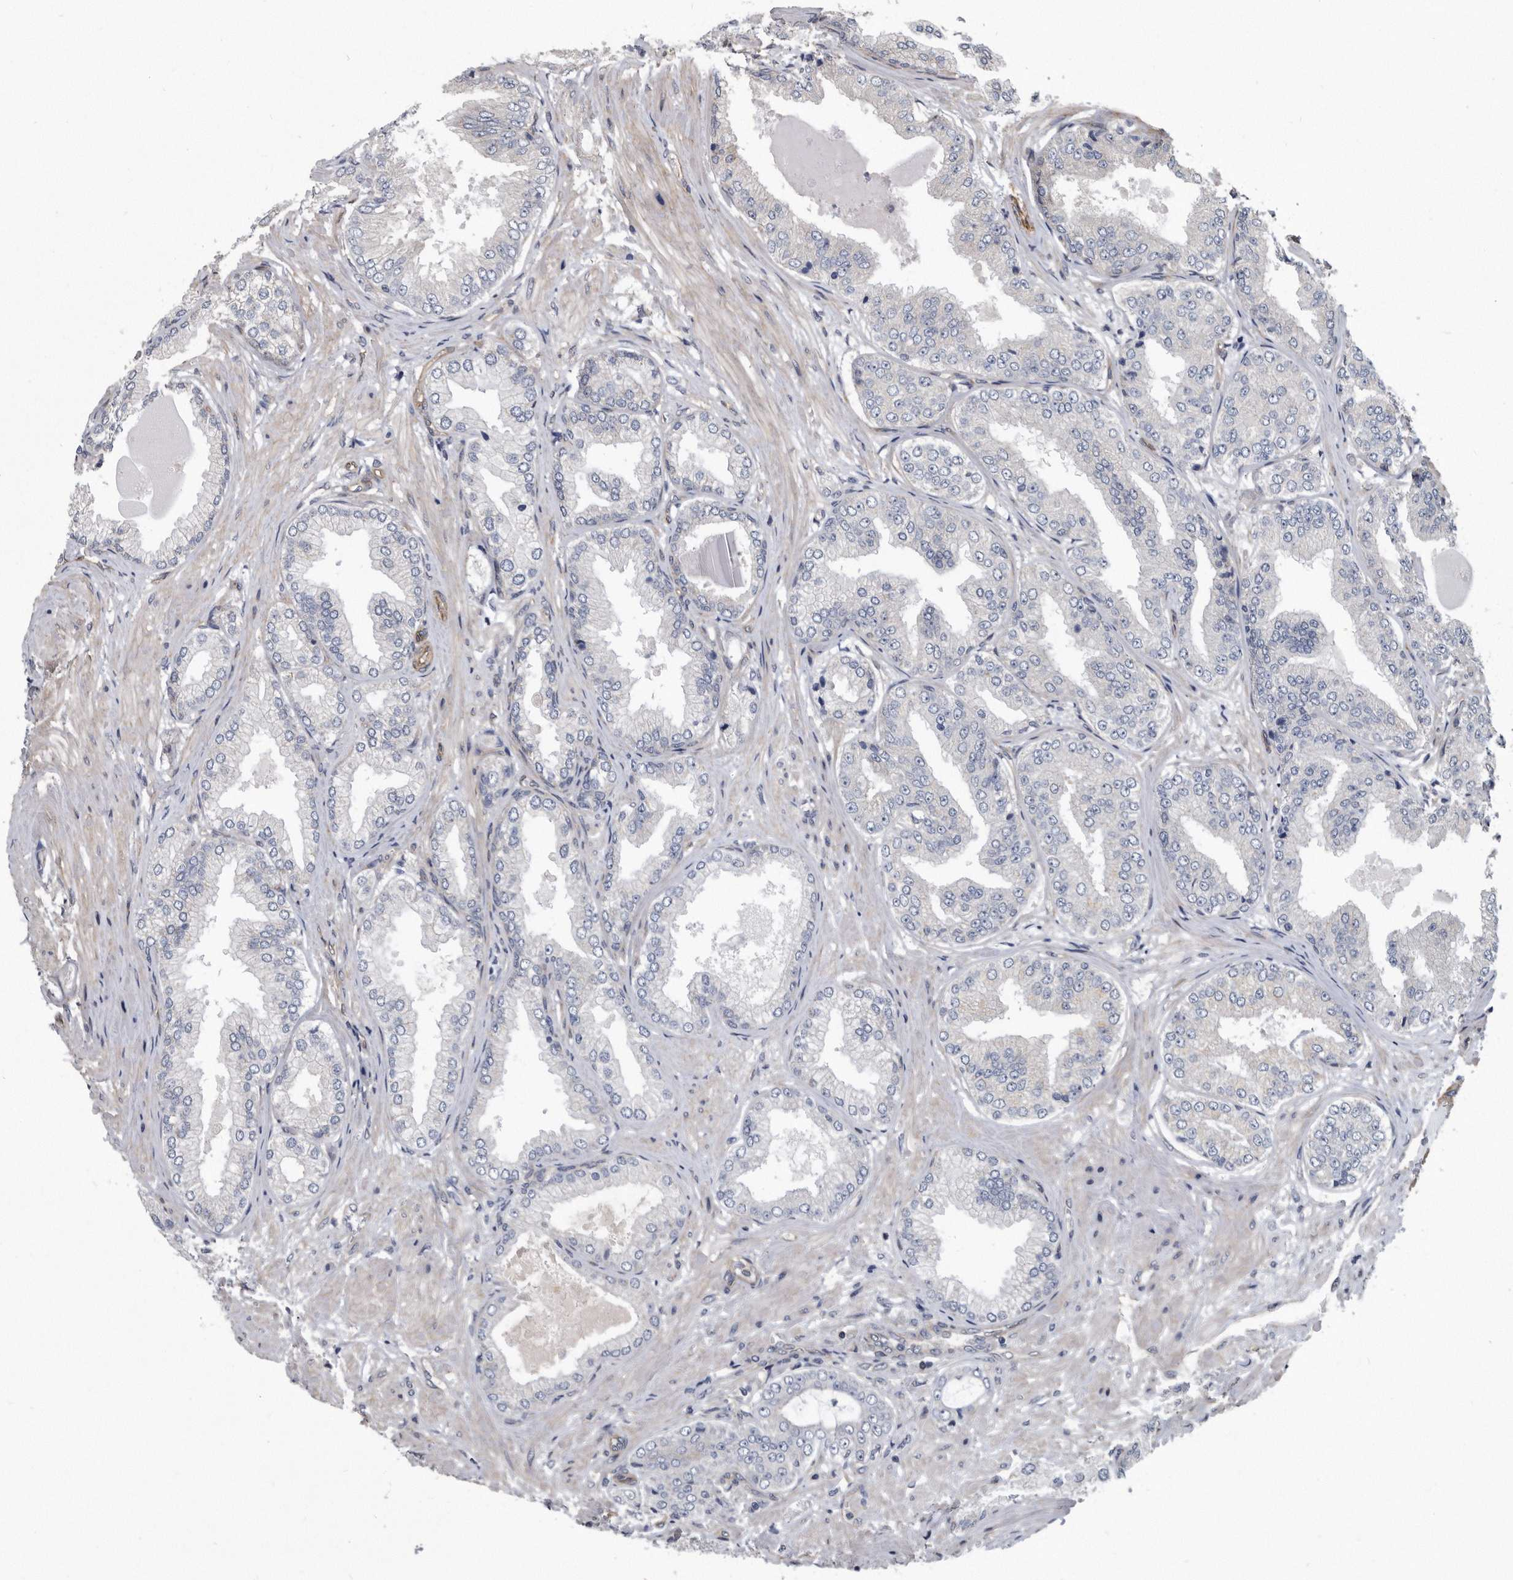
{"staining": {"intensity": "negative", "quantity": "none", "location": "none"}, "tissue": "prostate cancer", "cell_type": "Tumor cells", "image_type": "cancer", "snomed": [{"axis": "morphology", "description": "Adenocarcinoma, Low grade"}, {"axis": "topography", "description": "Prostate"}], "caption": "Photomicrograph shows no protein staining in tumor cells of prostate low-grade adenocarcinoma tissue.", "gene": "ARMCX1", "patient": {"sex": "male", "age": 63}}